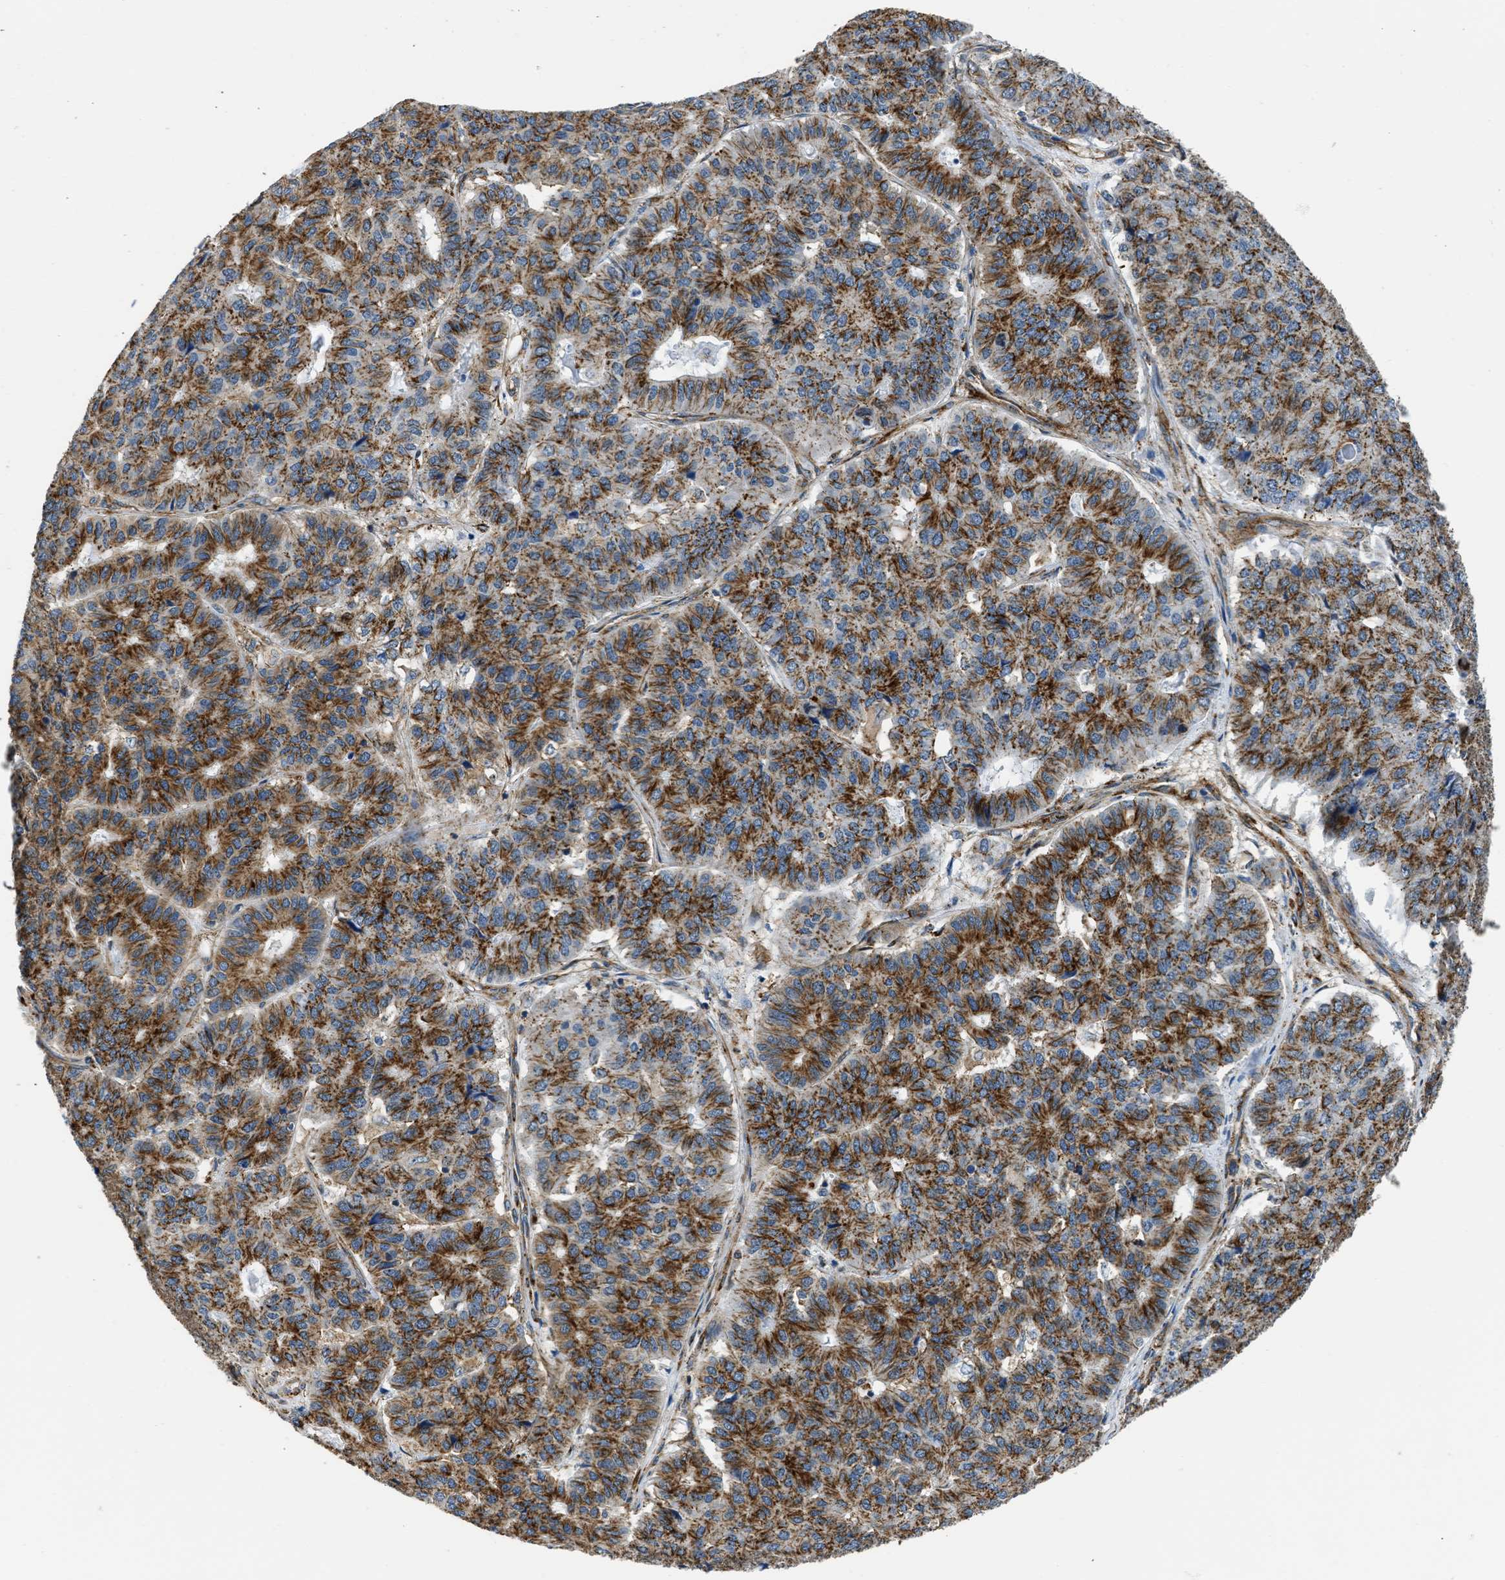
{"staining": {"intensity": "moderate", "quantity": ">75%", "location": "cytoplasmic/membranous"}, "tissue": "pancreatic cancer", "cell_type": "Tumor cells", "image_type": "cancer", "snomed": [{"axis": "morphology", "description": "Adenocarcinoma, NOS"}, {"axis": "topography", "description": "Pancreas"}], "caption": "Human pancreatic adenocarcinoma stained with a protein marker displays moderate staining in tumor cells.", "gene": "SEPTIN2", "patient": {"sex": "male", "age": 50}}